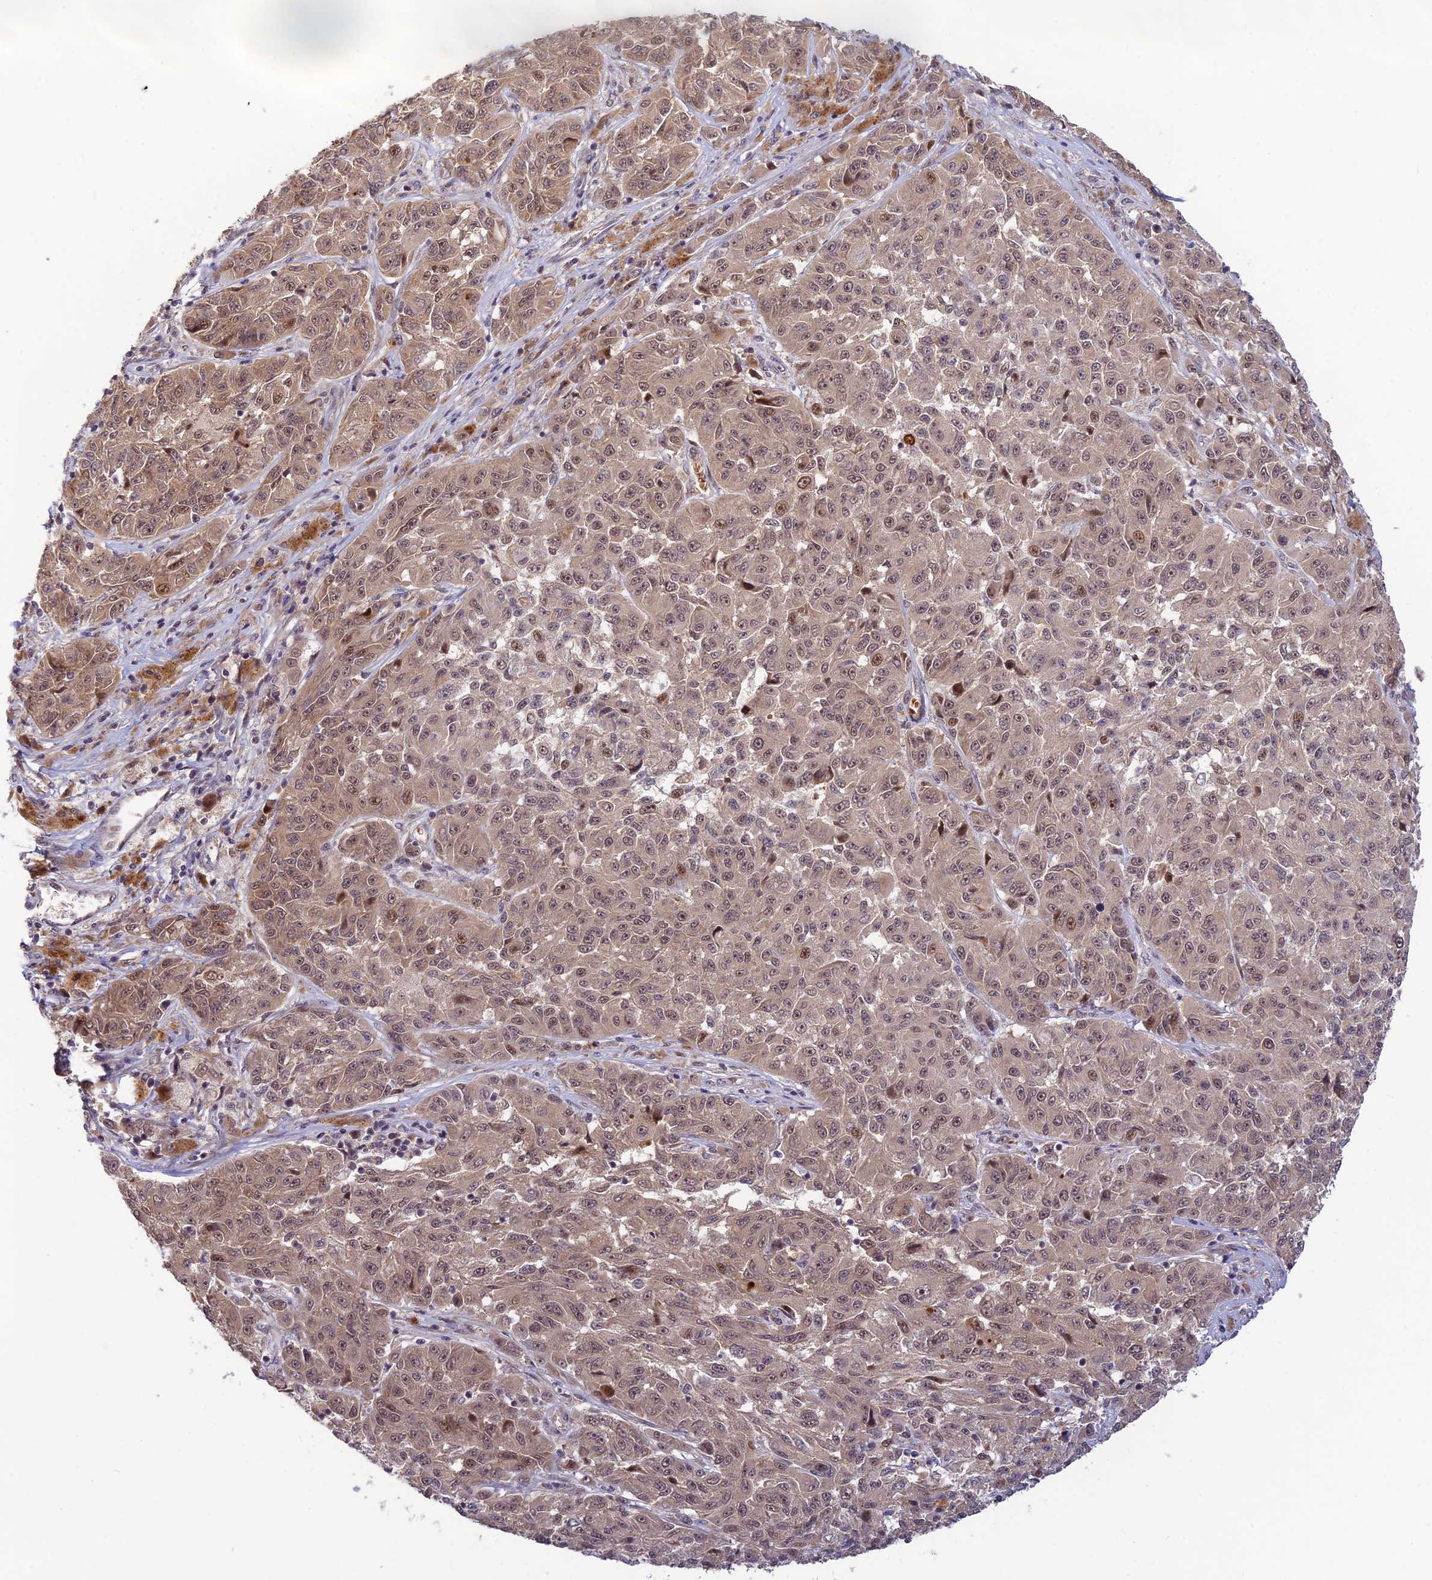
{"staining": {"intensity": "weak", "quantity": ">75%", "location": "cytoplasmic/membranous,nuclear"}, "tissue": "melanoma", "cell_type": "Tumor cells", "image_type": "cancer", "snomed": [{"axis": "morphology", "description": "Malignant melanoma, NOS"}, {"axis": "topography", "description": "Skin"}], "caption": "Immunohistochemistry (IHC) of malignant melanoma displays low levels of weak cytoplasmic/membranous and nuclear staining in about >75% of tumor cells.", "gene": "ASPDH", "patient": {"sex": "male", "age": 53}}